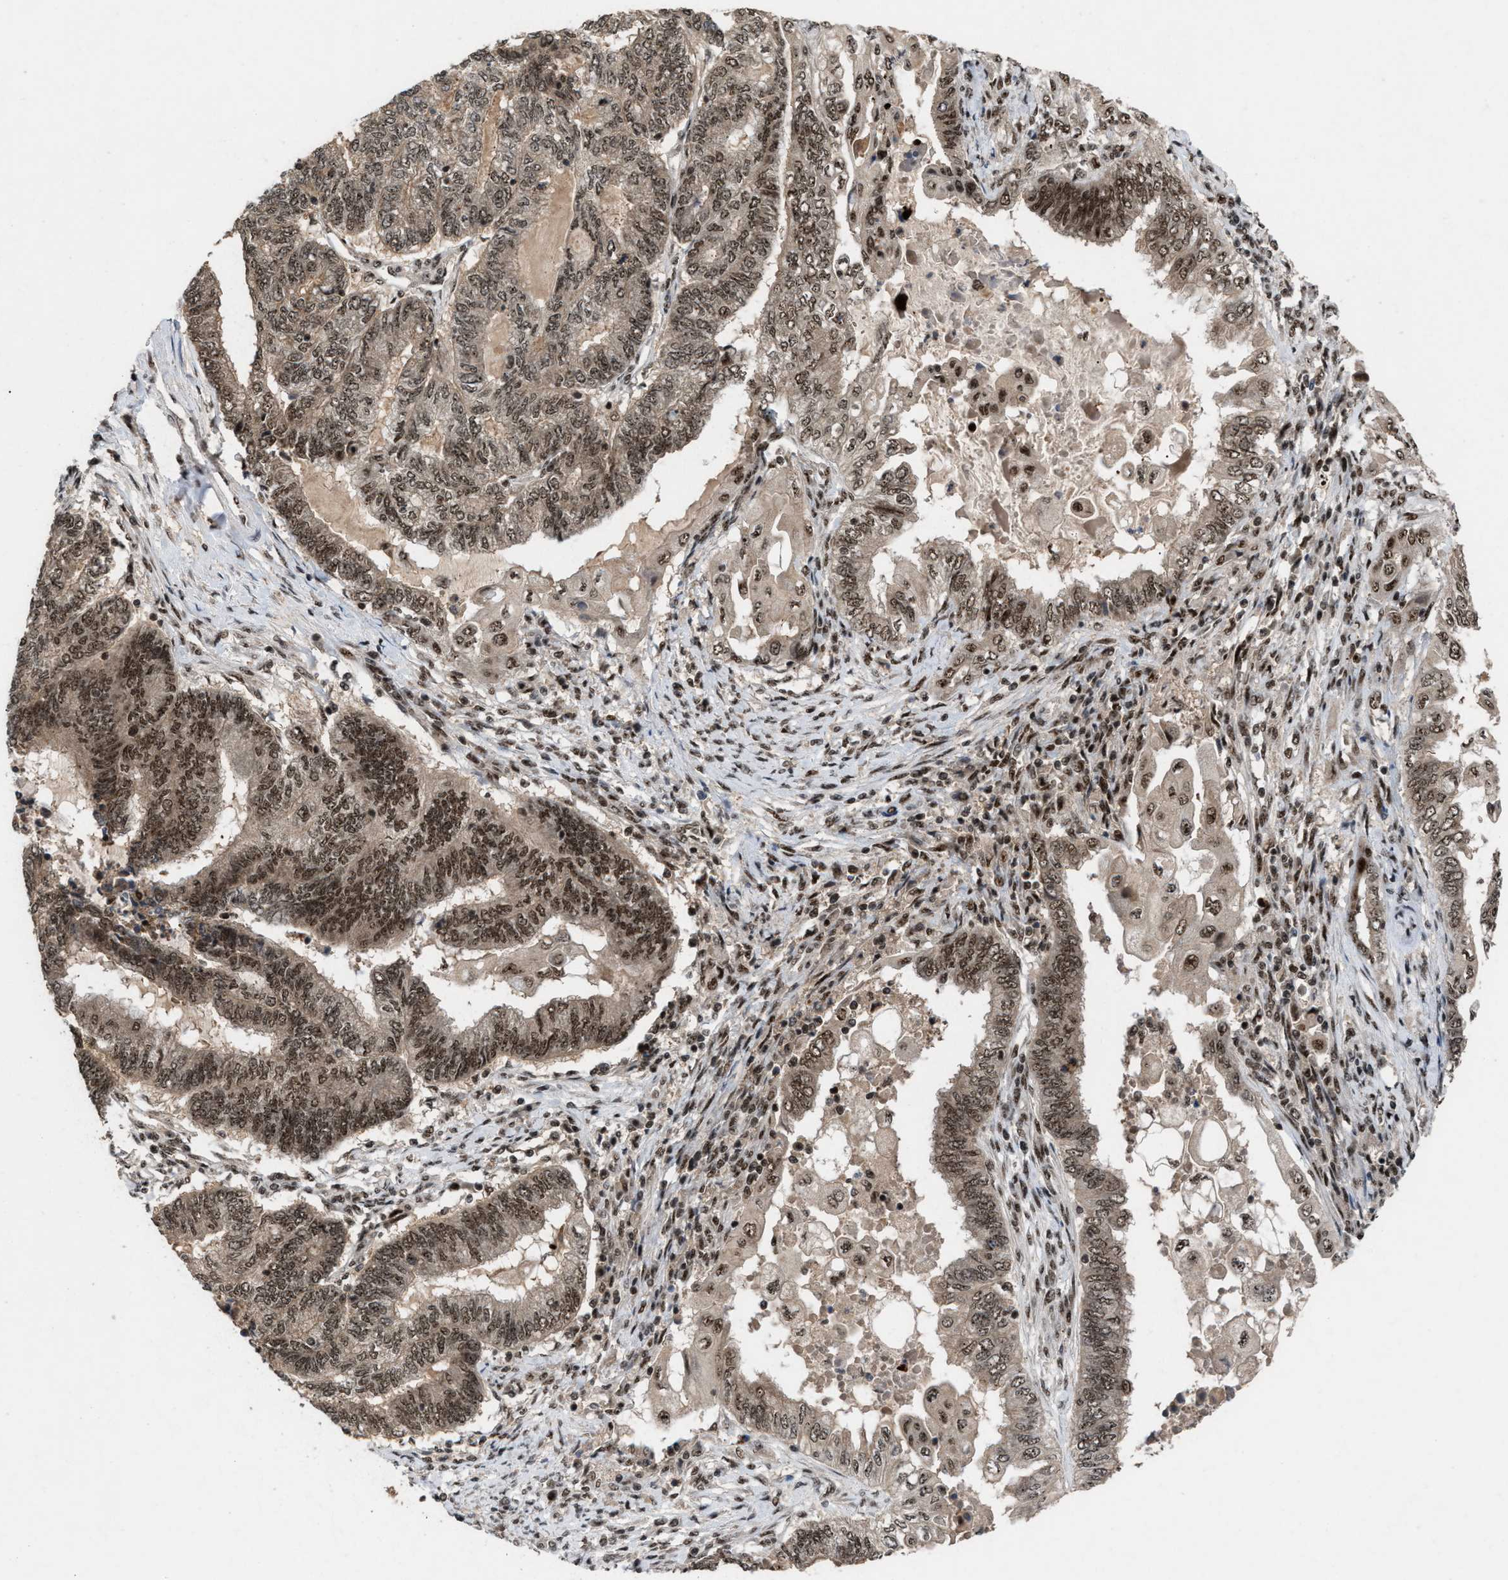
{"staining": {"intensity": "moderate", "quantity": ">75%", "location": "nuclear"}, "tissue": "endometrial cancer", "cell_type": "Tumor cells", "image_type": "cancer", "snomed": [{"axis": "morphology", "description": "Adenocarcinoma, NOS"}, {"axis": "topography", "description": "Uterus"}, {"axis": "topography", "description": "Endometrium"}], "caption": "A brown stain labels moderate nuclear positivity of a protein in endometrial adenocarcinoma tumor cells. Using DAB (3,3'-diaminobenzidine) (brown) and hematoxylin (blue) stains, captured at high magnification using brightfield microscopy.", "gene": "PRPF4", "patient": {"sex": "female", "age": 70}}